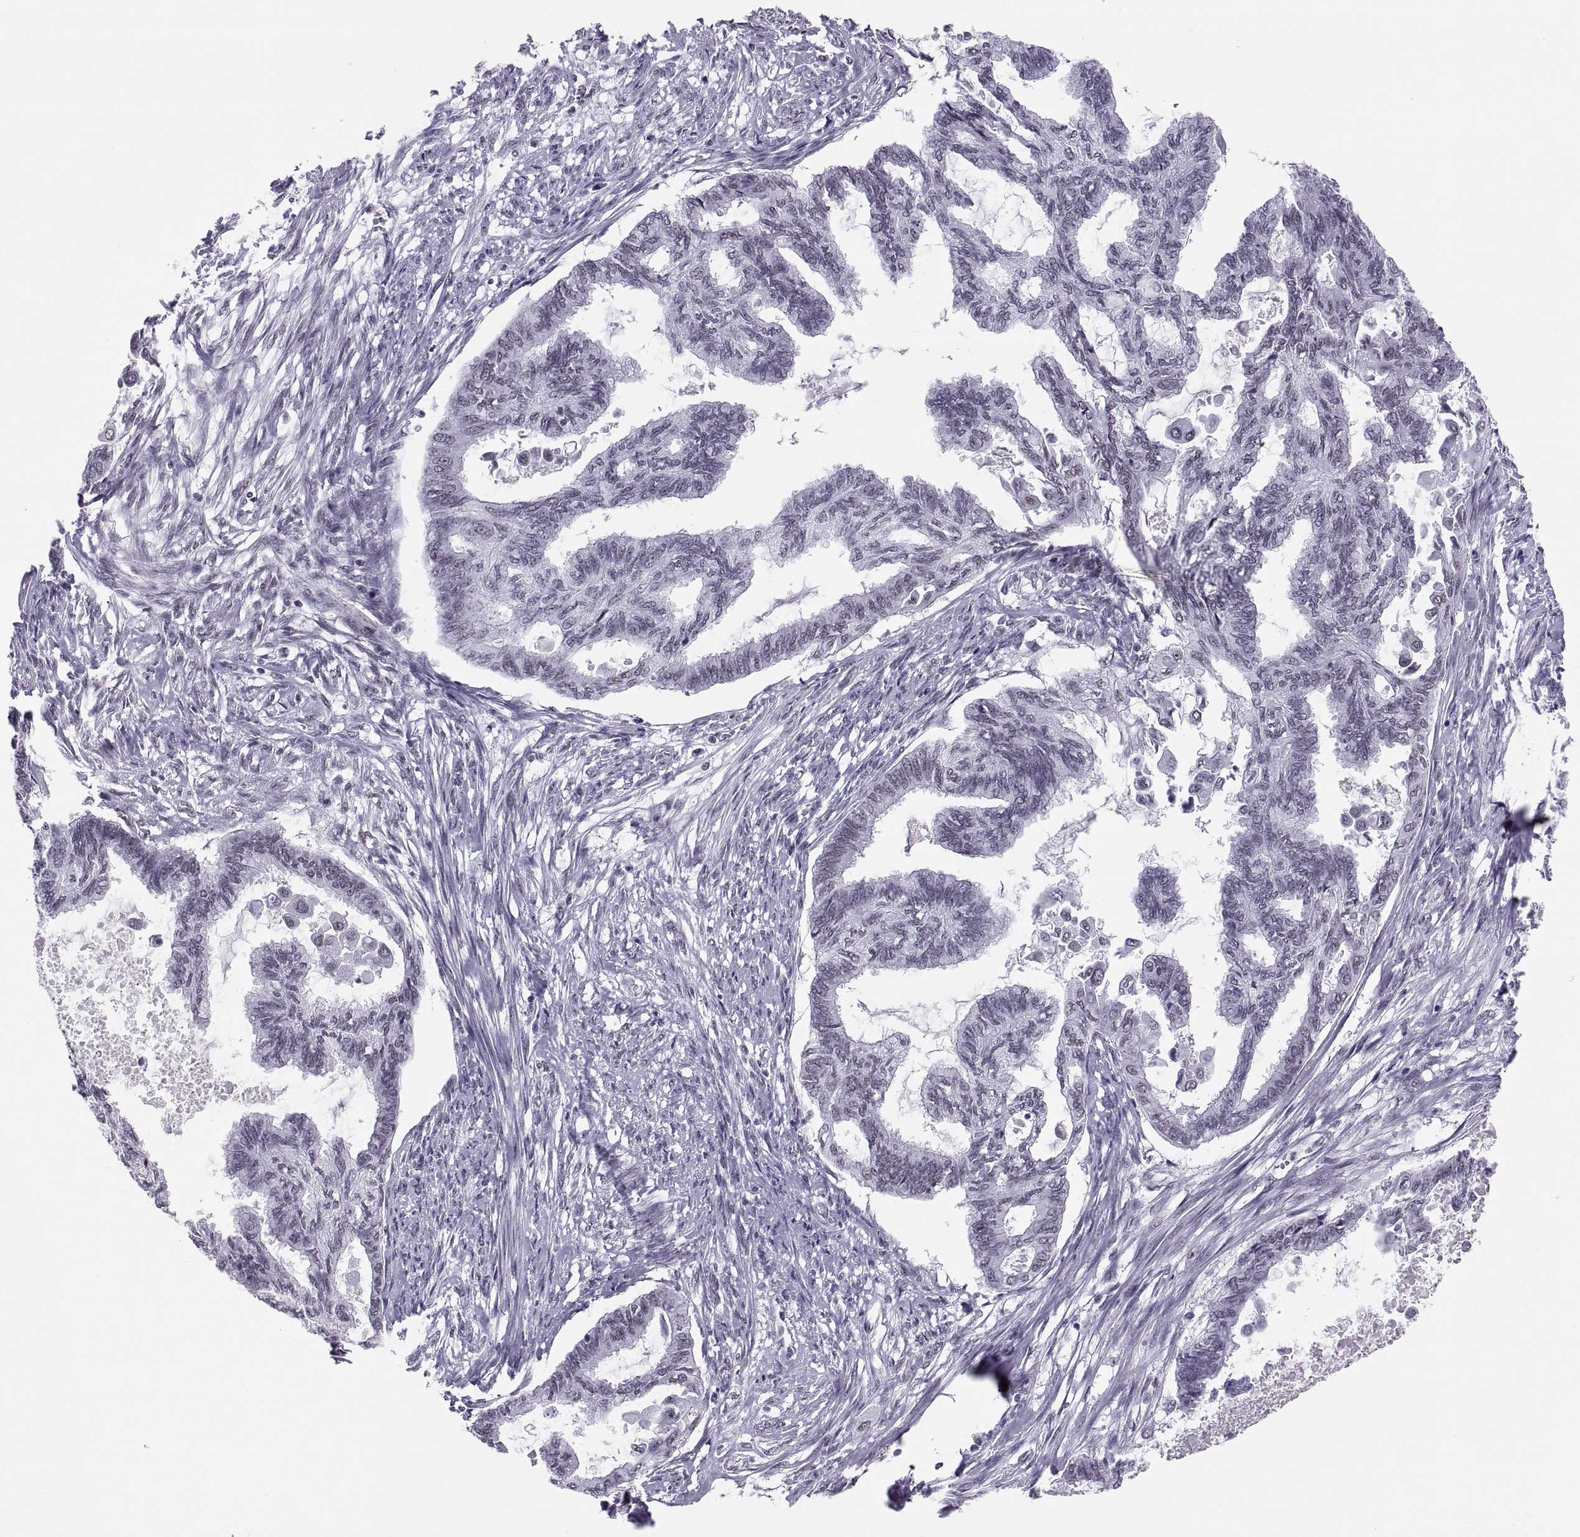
{"staining": {"intensity": "negative", "quantity": "none", "location": "none"}, "tissue": "endometrial cancer", "cell_type": "Tumor cells", "image_type": "cancer", "snomed": [{"axis": "morphology", "description": "Adenocarcinoma, NOS"}, {"axis": "topography", "description": "Endometrium"}], "caption": "This is a histopathology image of immunohistochemistry (IHC) staining of endometrial adenocarcinoma, which shows no expression in tumor cells. (DAB immunohistochemistry (IHC), high magnification).", "gene": "NEUROD6", "patient": {"sex": "female", "age": 86}}